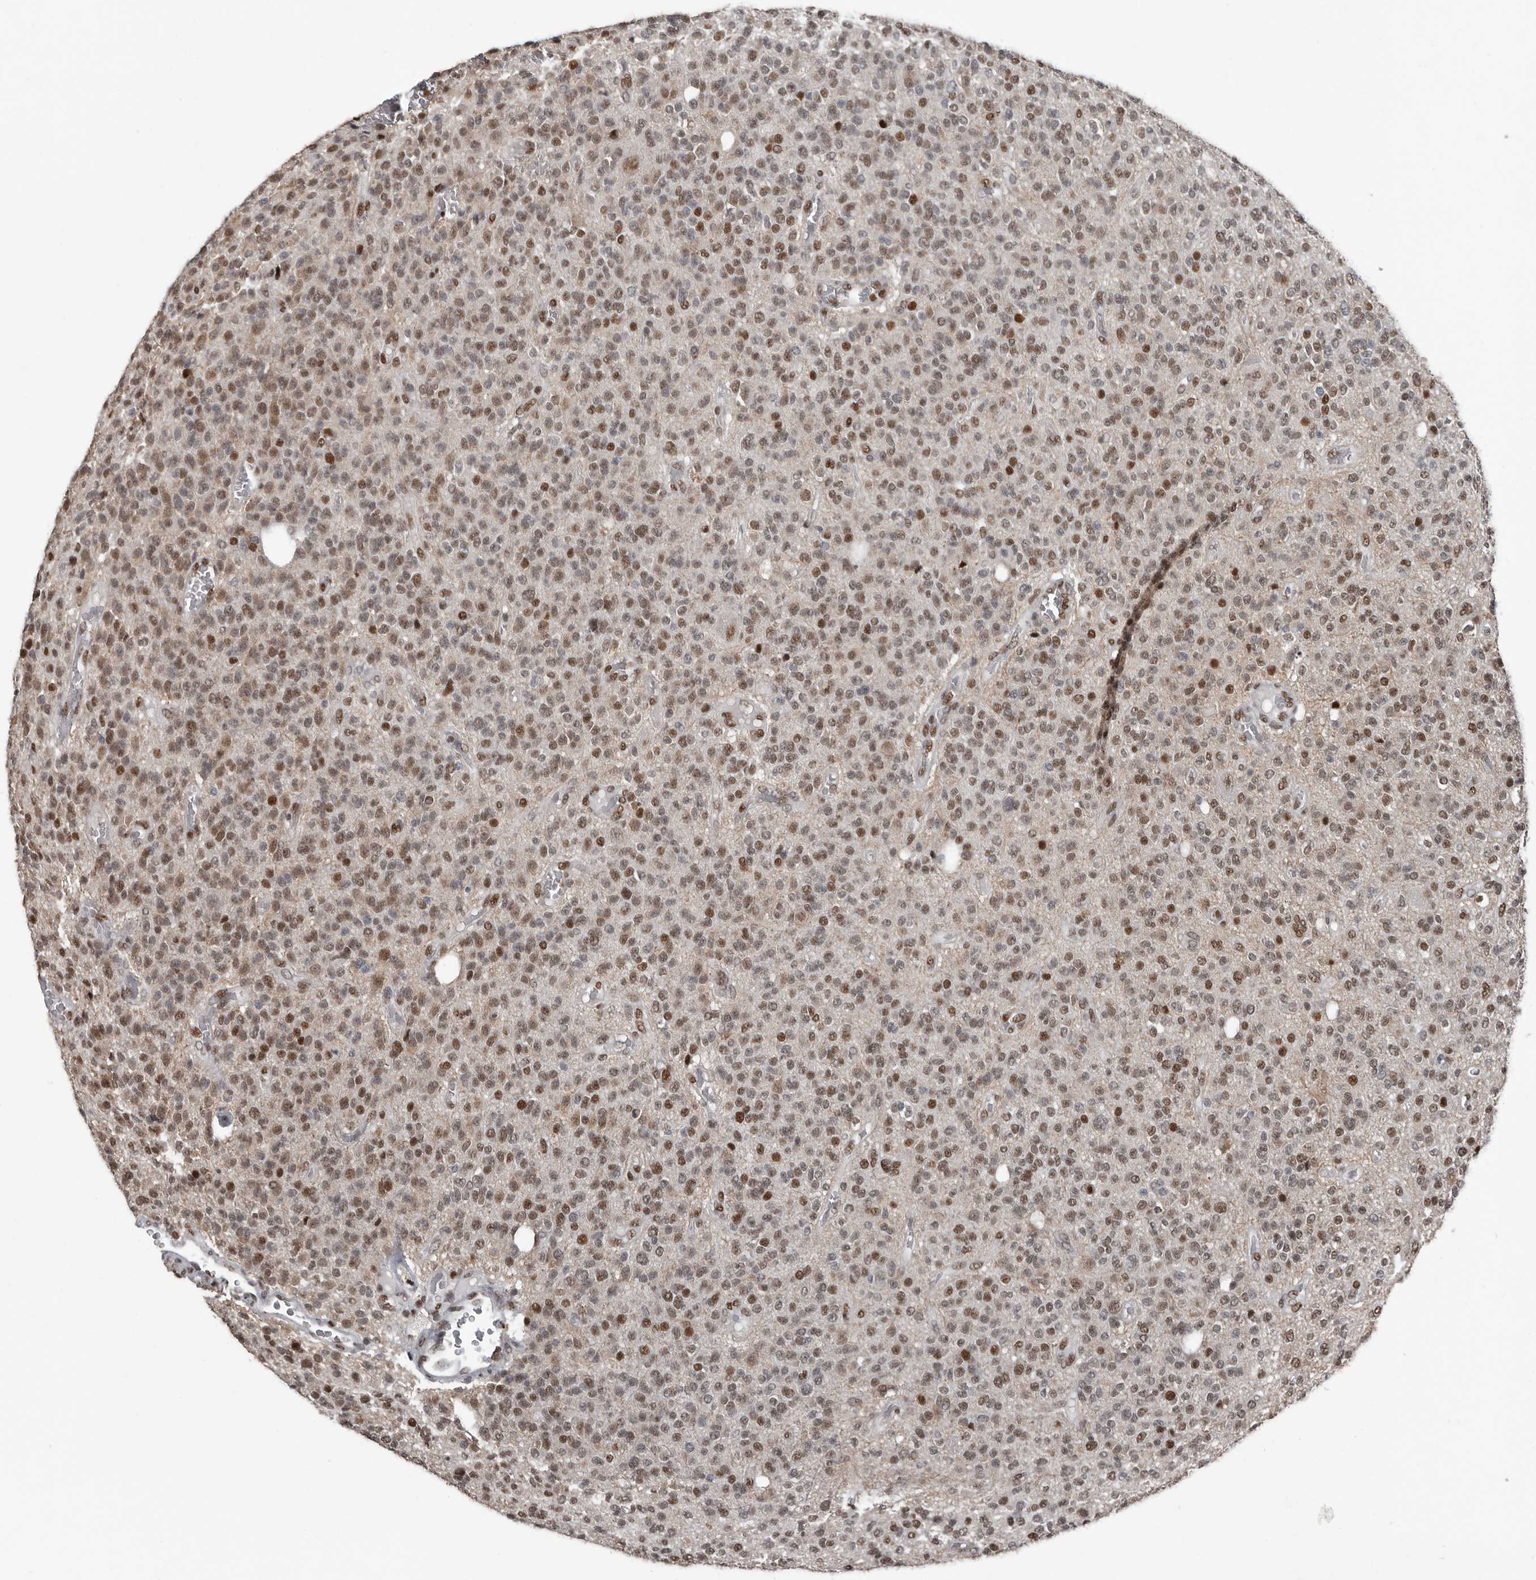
{"staining": {"intensity": "moderate", "quantity": ">75%", "location": "nuclear"}, "tissue": "glioma", "cell_type": "Tumor cells", "image_type": "cancer", "snomed": [{"axis": "morphology", "description": "Glioma, malignant, High grade"}, {"axis": "topography", "description": "Brain"}], "caption": "A high-resolution micrograph shows IHC staining of glioma, which displays moderate nuclear staining in about >75% of tumor cells.", "gene": "CHD1L", "patient": {"sex": "male", "age": 34}}